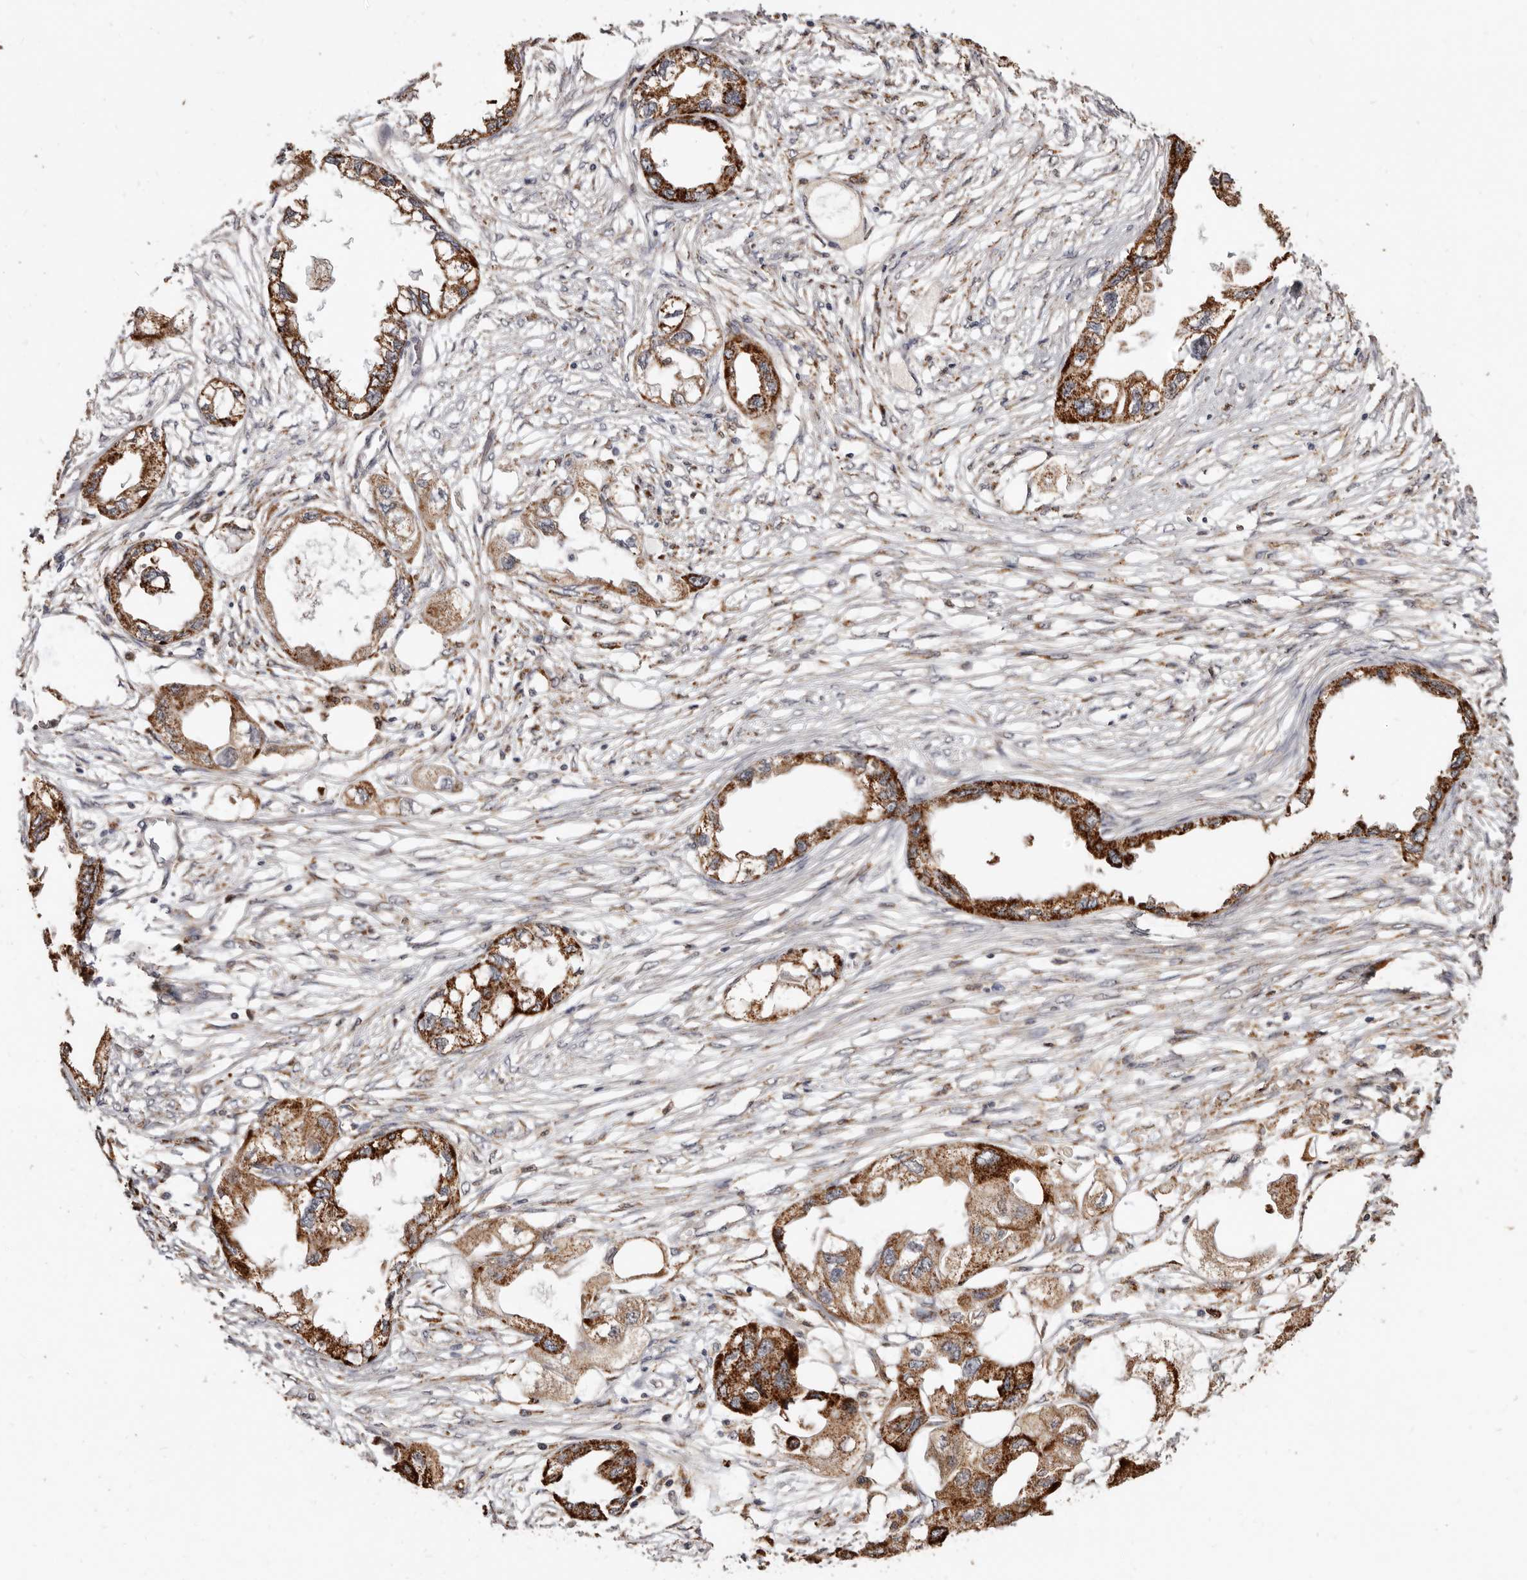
{"staining": {"intensity": "strong", "quantity": ">75%", "location": "cytoplasmic/membranous"}, "tissue": "endometrial cancer", "cell_type": "Tumor cells", "image_type": "cancer", "snomed": [{"axis": "morphology", "description": "Adenocarcinoma, NOS"}, {"axis": "morphology", "description": "Adenocarcinoma, metastatic, NOS"}, {"axis": "topography", "description": "Adipose tissue"}, {"axis": "topography", "description": "Endometrium"}], "caption": "This photomicrograph reveals IHC staining of human endometrial cancer (adenocarcinoma), with high strong cytoplasmic/membranous positivity in approximately >75% of tumor cells.", "gene": "AKAP7", "patient": {"sex": "female", "age": 67}}